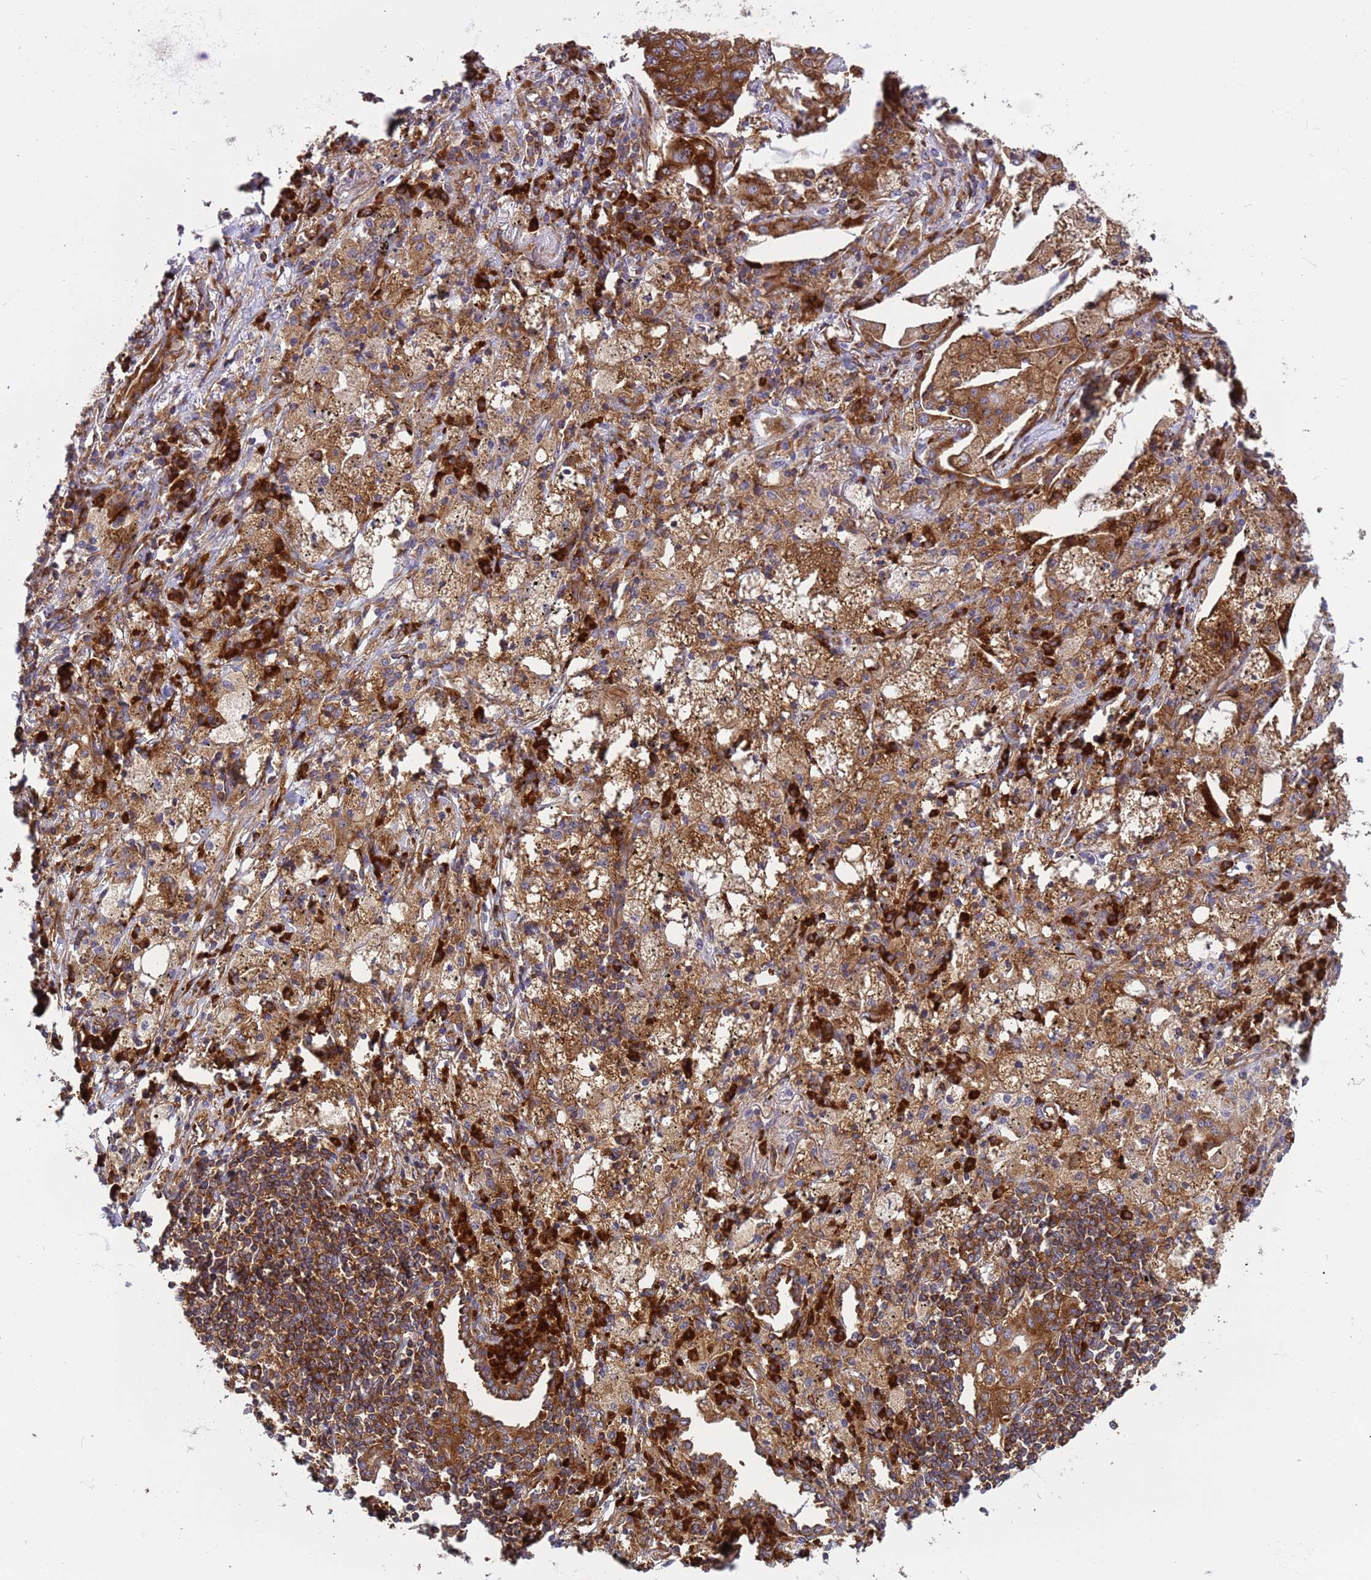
{"staining": {"intensity": "strong", "quantity": ">75%", "location": "cytoplasmic/membranous"}, "tissue": "lung cancer", "cell_type": "Tumor cells", "image_type": "cancer", "snomed": [{"axis": "morphology", "description": "Squamous cell carcinoma, NOS"}, {"axis": "topography", "description": "Lung"}], "caption": "An image of human lung cancer (squamous cell carcinoma) stained for a protein reveals strong cytoplasmic/membranous brown staining in tumor cells.", "gene": "RPL36", "patient": {"sex": "female", "age": 63}}